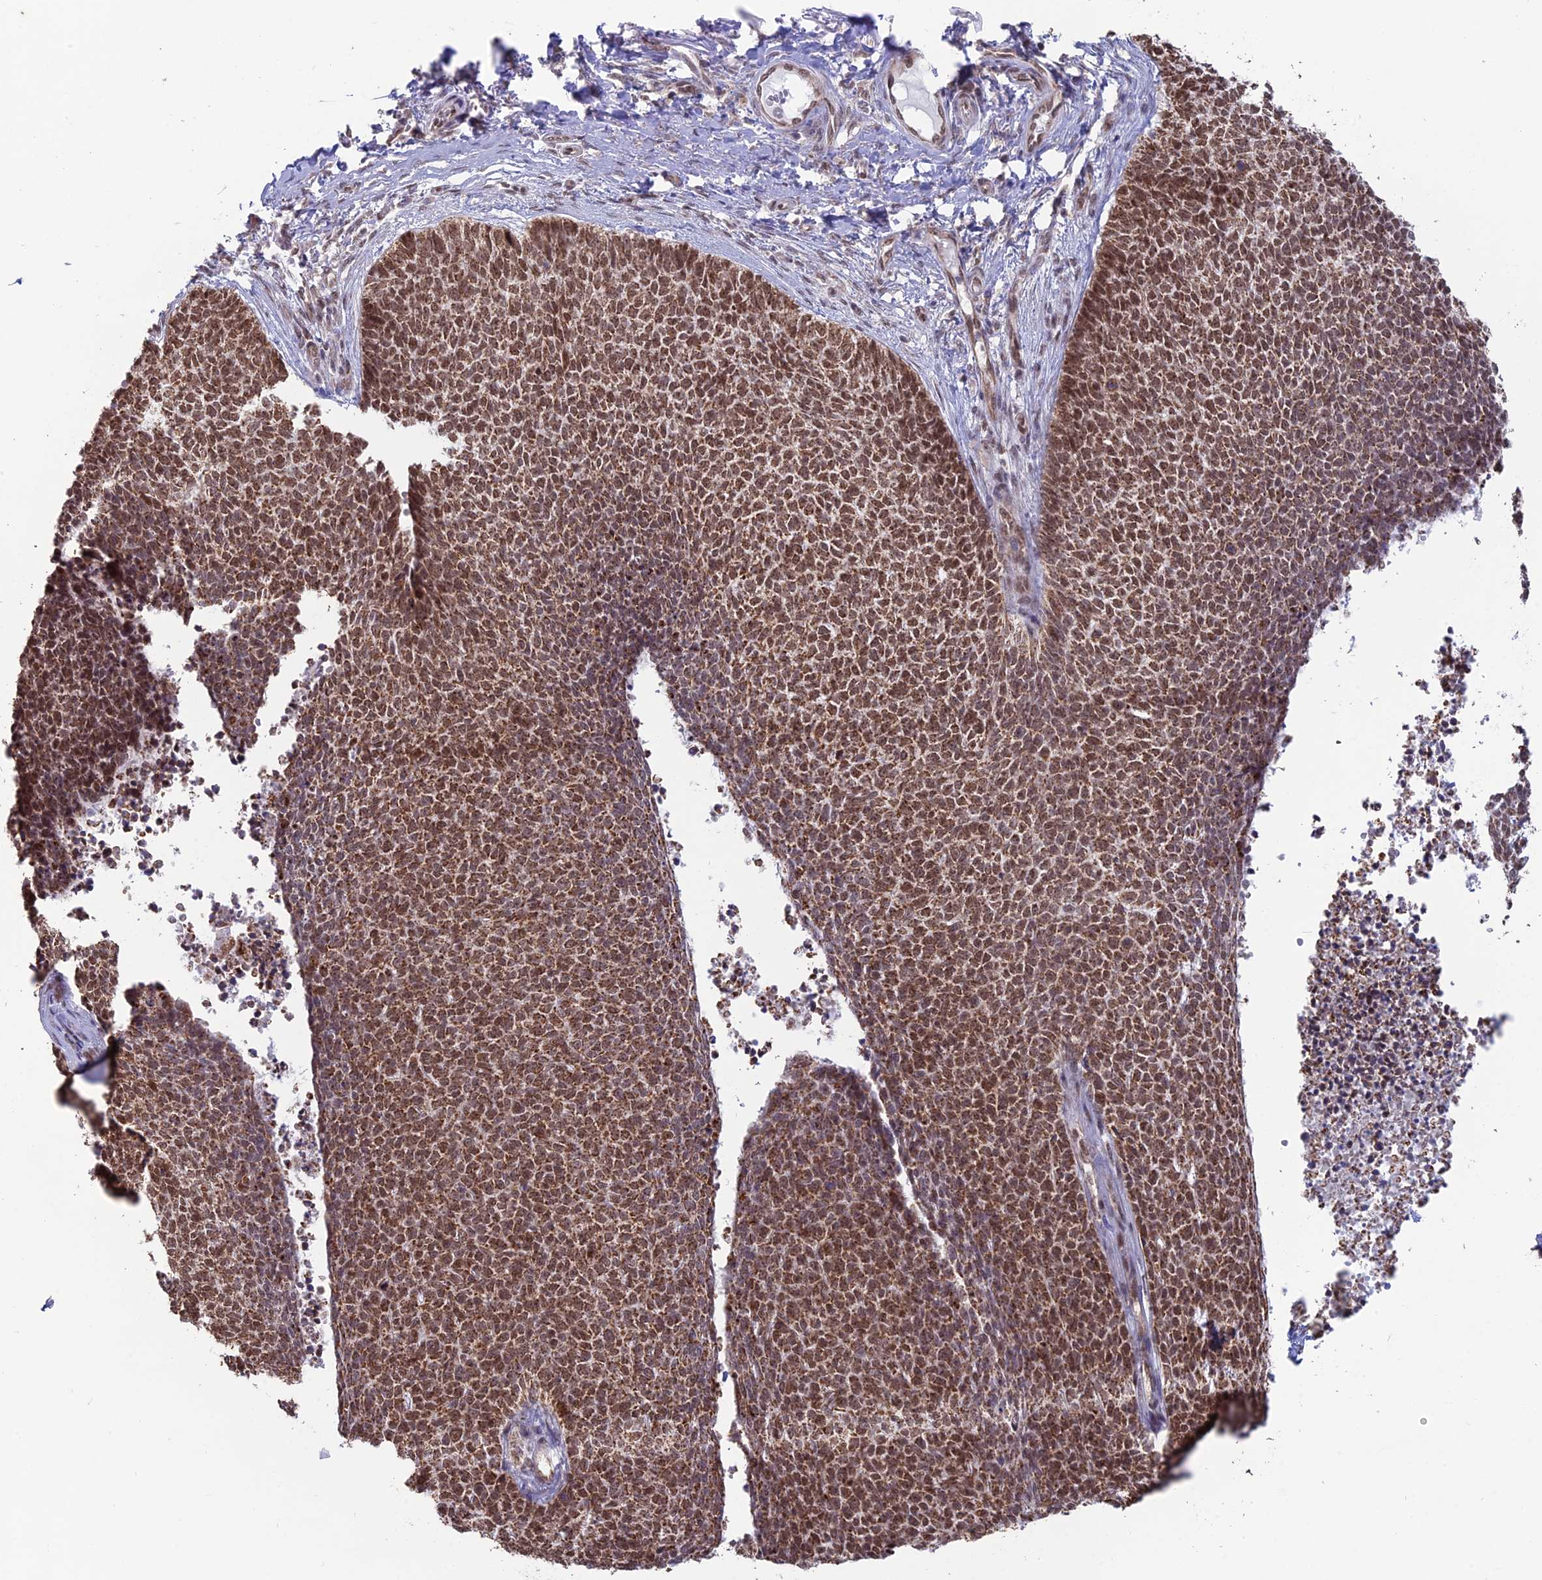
{"staining": {"intensity": "moderate", "quantity": ">75%", "location": "cytoplasmic/membranous"}, "tissue": "skin cancer", "cell_type": "Tumor cells", "image_type": "cancer", "snomed": [{"axis": "morphology", "description": "Basal cell carcinoma"}, {"axis": "topography", "description": "Skin"}], "caption": "Immunohistochemical staining of human skin cancer displays medium levels of moderate cytoplasmic/membranous protein expression in approximately >75% of tumor cells.", "gene": "ARHGAP40", "patient": {"sex": "female", "age": 84}}